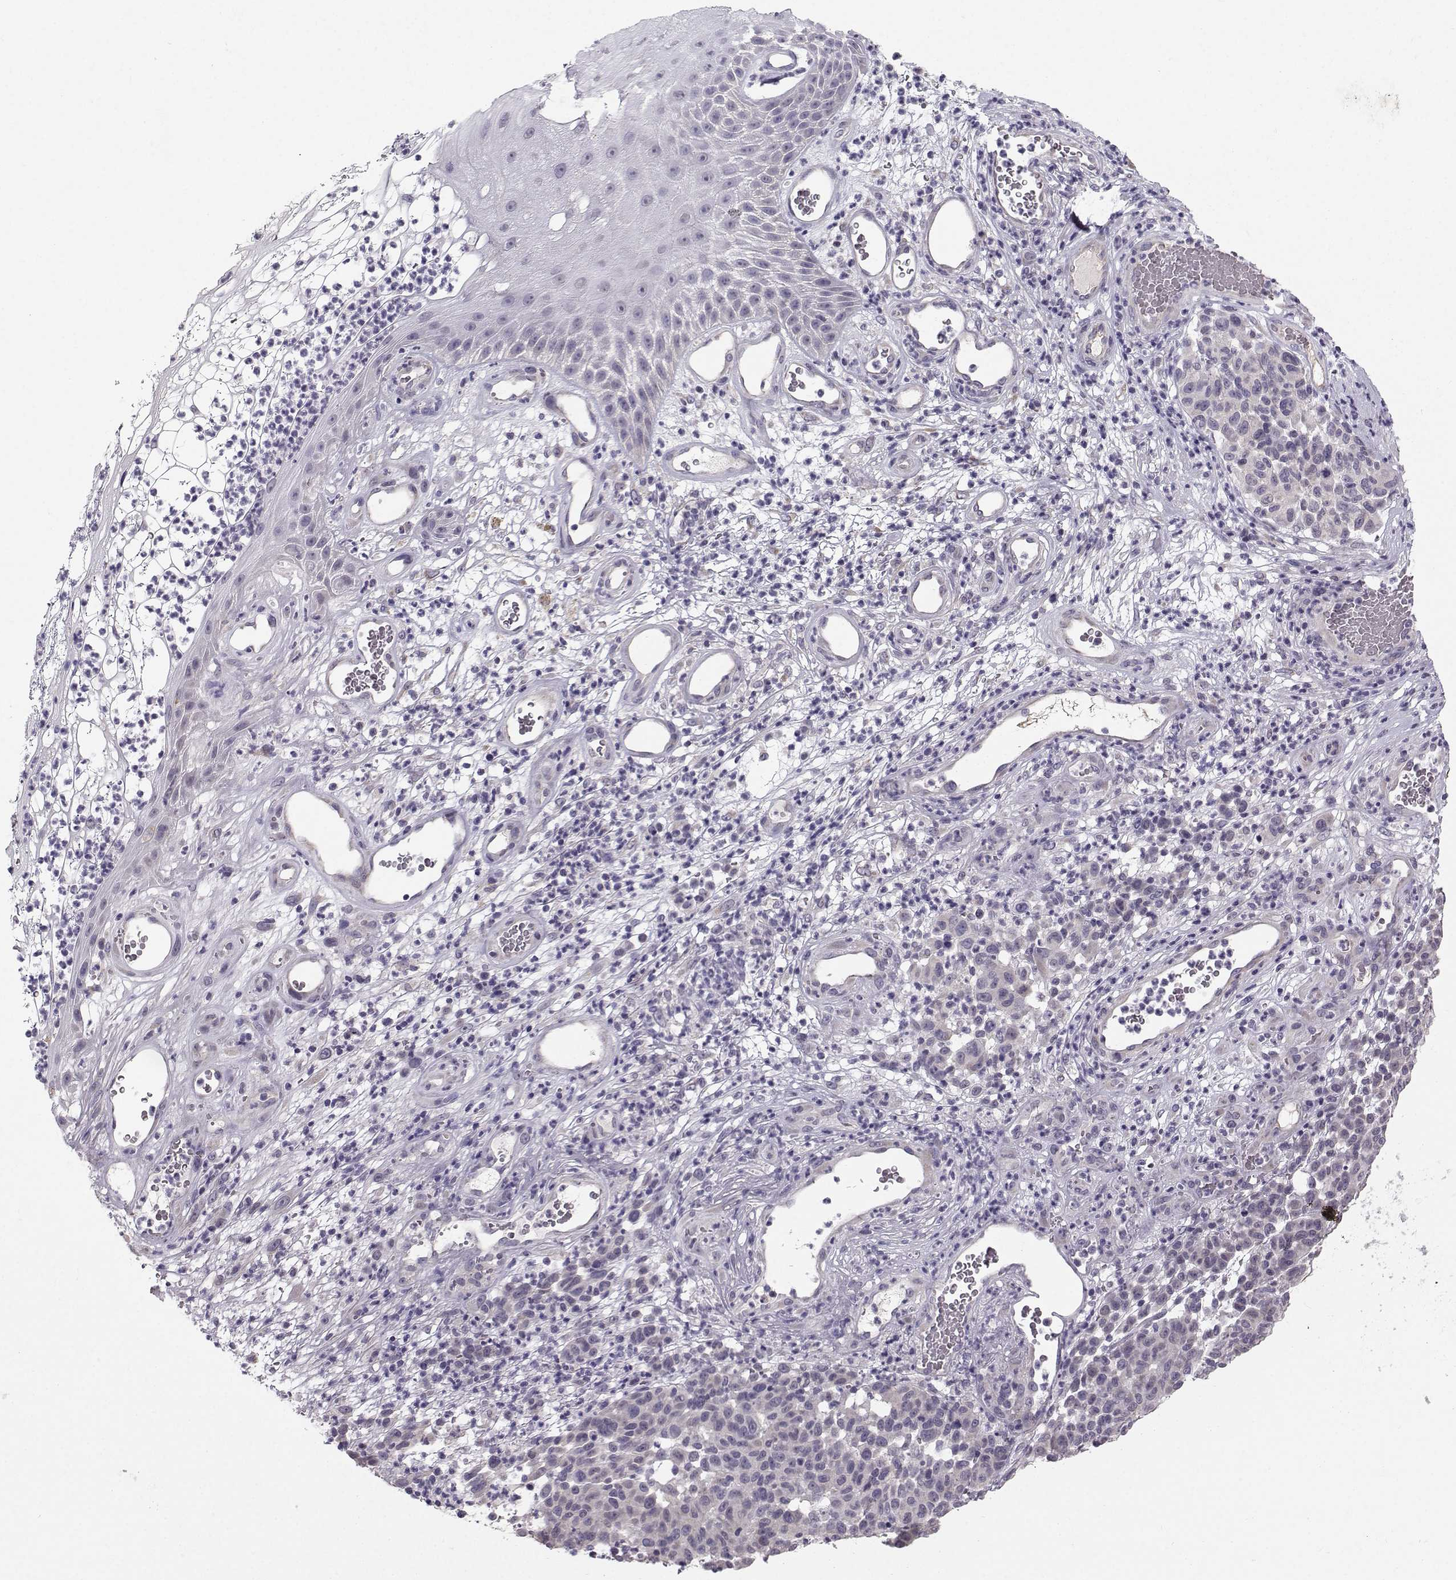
{"staining": {"intensity": "negative", "quantity": "none", "location": "none"}, "tissue": "melanoma", "cell_type": "Tumor cells", "image_type": "cancer", "snomed": [{"axis": "morphology", "description": "Malignant melanoma, NOS"}, {"axis": "topography", "description": "Skin"}], "caption": "Immunohistochemistry (IHC) histopathology image of human melanoma stained for a protein (brown), which reveals no positivity in tumor cells.", "gene": "TSPYL5", "patient": {"sex": "male", "age": 59}}